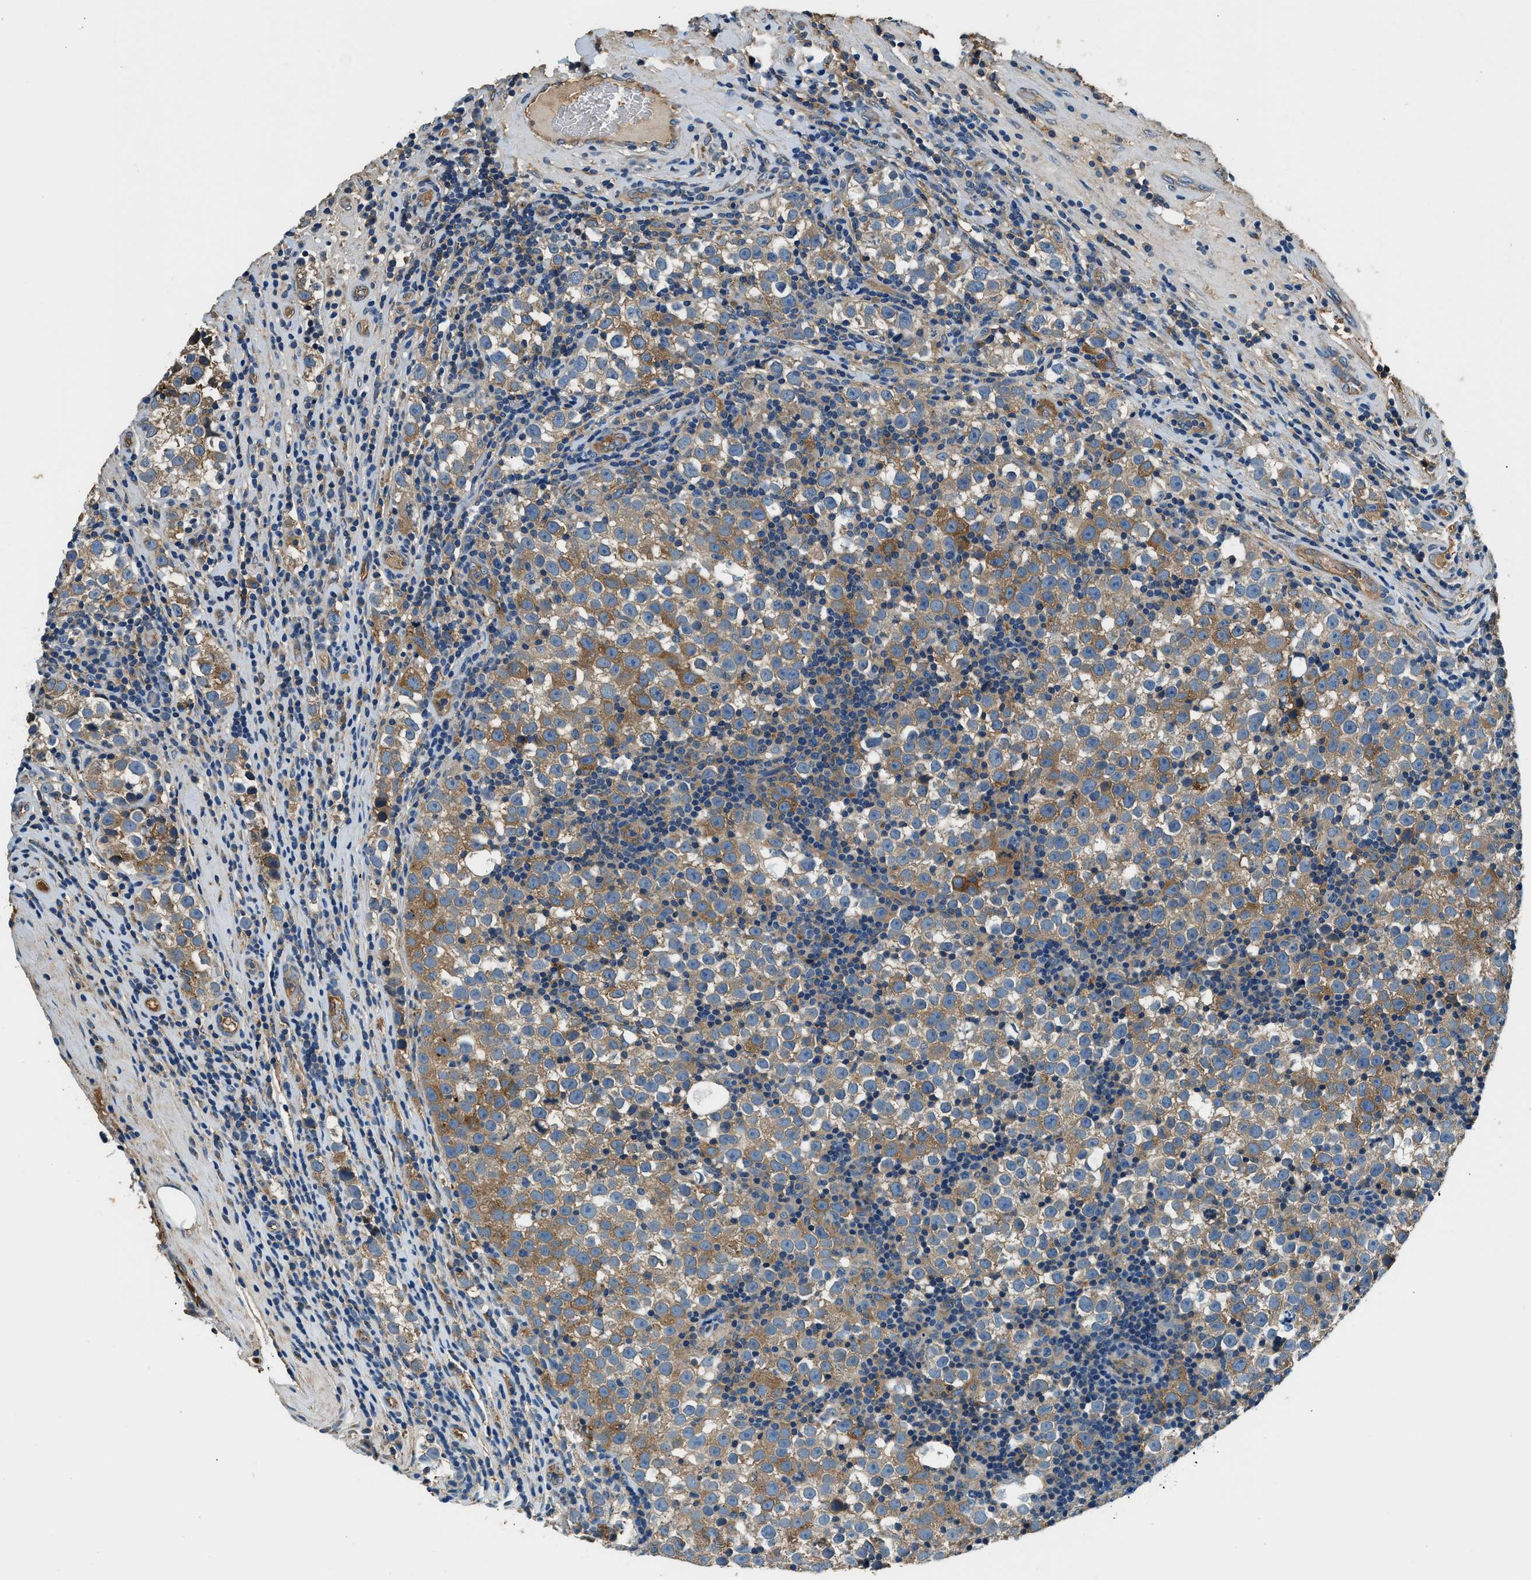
{"staining": {"intensity": "moderate", "quantity": ">75%", "location": "cytoplasmic/membranous"}, "tissue": "testis cancer", "cell_type": "Tumor cells", "image_type": "cancer", "snomed": [{"axis": "morphology", "description": "Normal tissue, NOS"}, {"axis": "morphology", "description": "Seminoma, NOS"}, {"axis": "topography", "description": "Testis"}], "caption": "Immunohistochemical staining of testis seminoma shows moderate cytoplasmic/membranous protein staining in about >75% of tumor cells.", "gene": "EEA1", "patient": {"sex": "male", "age": 43}}